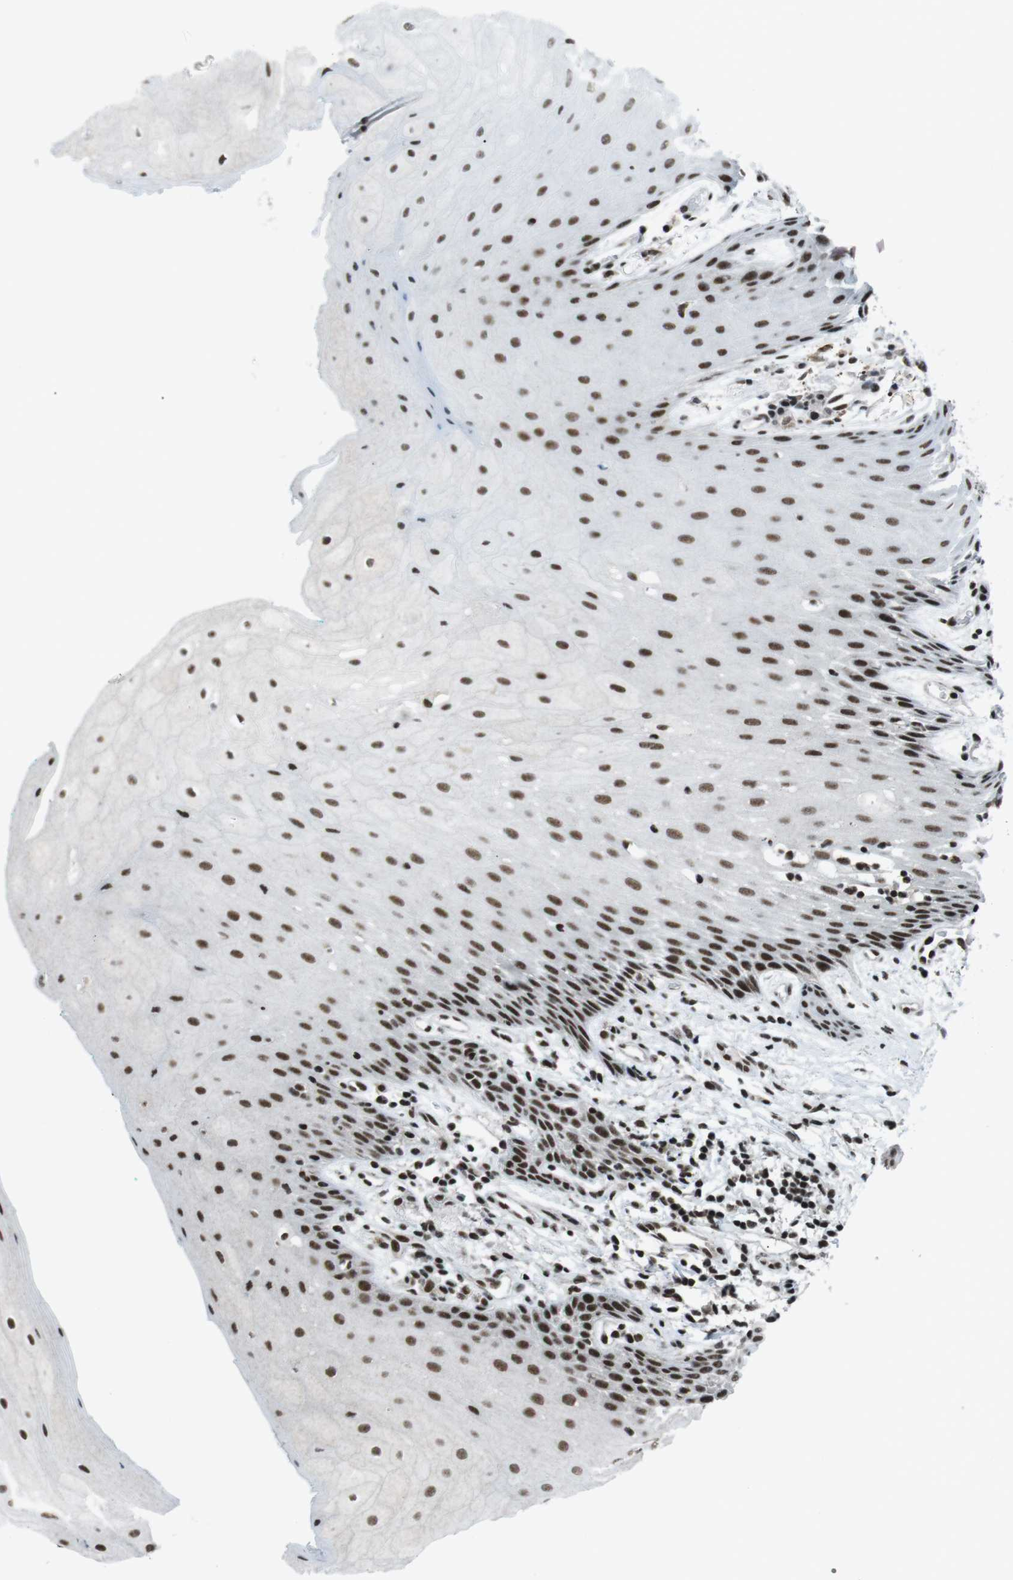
{"staining": {"intensity": "strong", "quantity": ">75%", "location": "nuclear"}, "tissue": "oral mucosa", "cell_type": "Squamous epithelial cells", "image_type": "normal", "snomed": [{"axis": "morphology", "description": "Normal tissue, NOS"}, {"axis": "morphology", "description": "Squamous cell carcinoma, NOS"}, {"axis": "topography", "description": "Oral tissue"}, {"axis": "topography", "description": "Salivary gland"}, {"axis": "topography", "description": "Head-Neck"}], "caption": "A brown stain shows strong nuclear staining of a protein in squamous epithelial cells of benign human oral mucosa. (IHC, brightfield microscopy, high magnification).", "gene": "TAF1", "patient": {"sex": "female", "age": 62}}